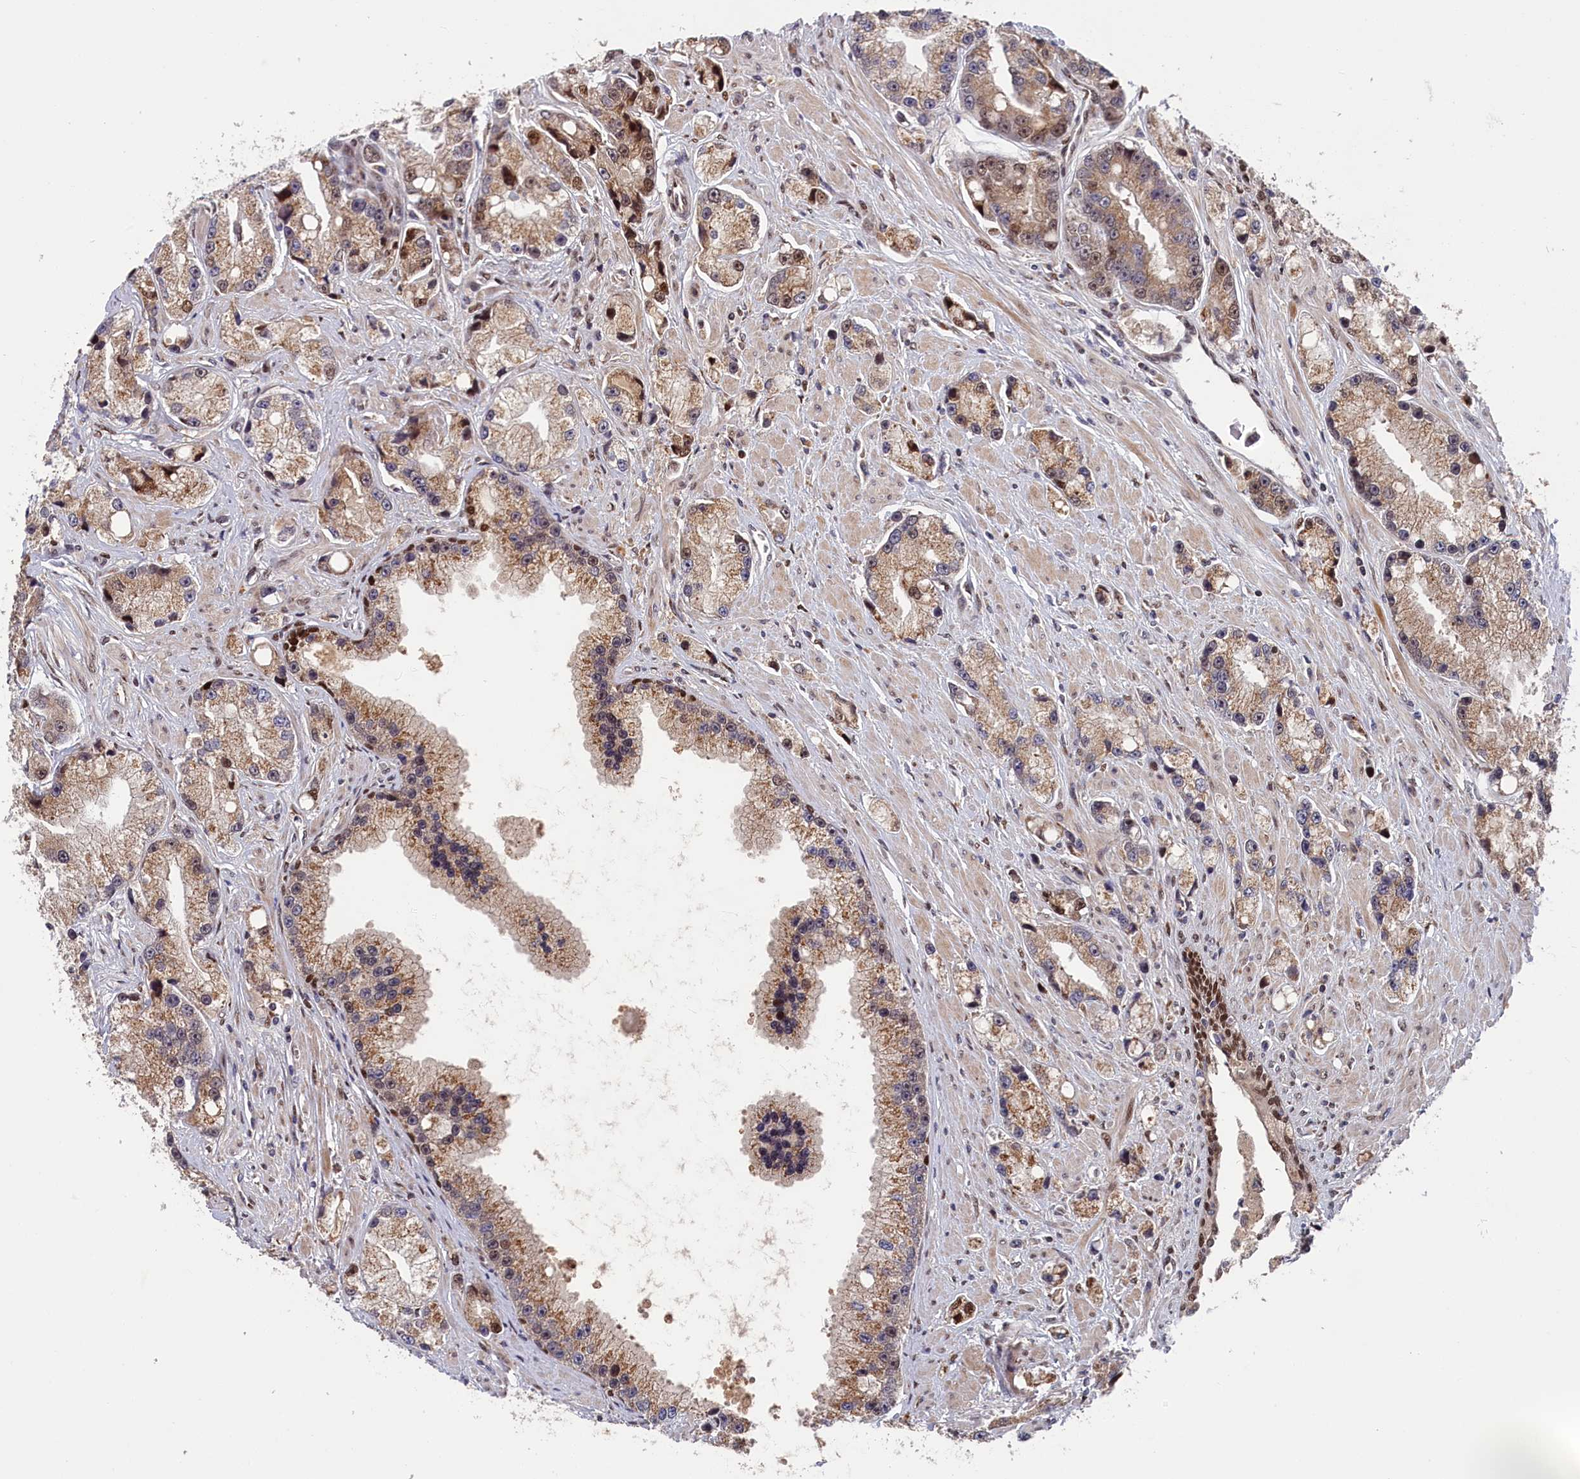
{"staining": {"intensity": "moderate", "quantity": ">75%", "location": "cytoplasmic/membranous,nuclear"}, "tissue": "prostate cancer", "cell_type": "Tumor cells", "image_type": "cancer", "snomed": [{"axis": "morphology", "description": "Adenocarcinoma, High grade"}, {"axis": "topography", "description": "Prostate"}], "caption": "IHC staining of adenocarcinoma (high-grade) (prostate), which reveals medium levels of moderate cytoplasmic/membranous and nuclear expression in about >75% of tumor cells indicating moderate cytoplasmic/membranous and nuclear protein staining. The staining was performed using DAB (3,3'-diaminobenzidine) (brown) for protein detection and nuclei were counterstained in hematoxylin (blue).", "gene": "CHST12", "patient": {"sex": "male", "age": 74}}